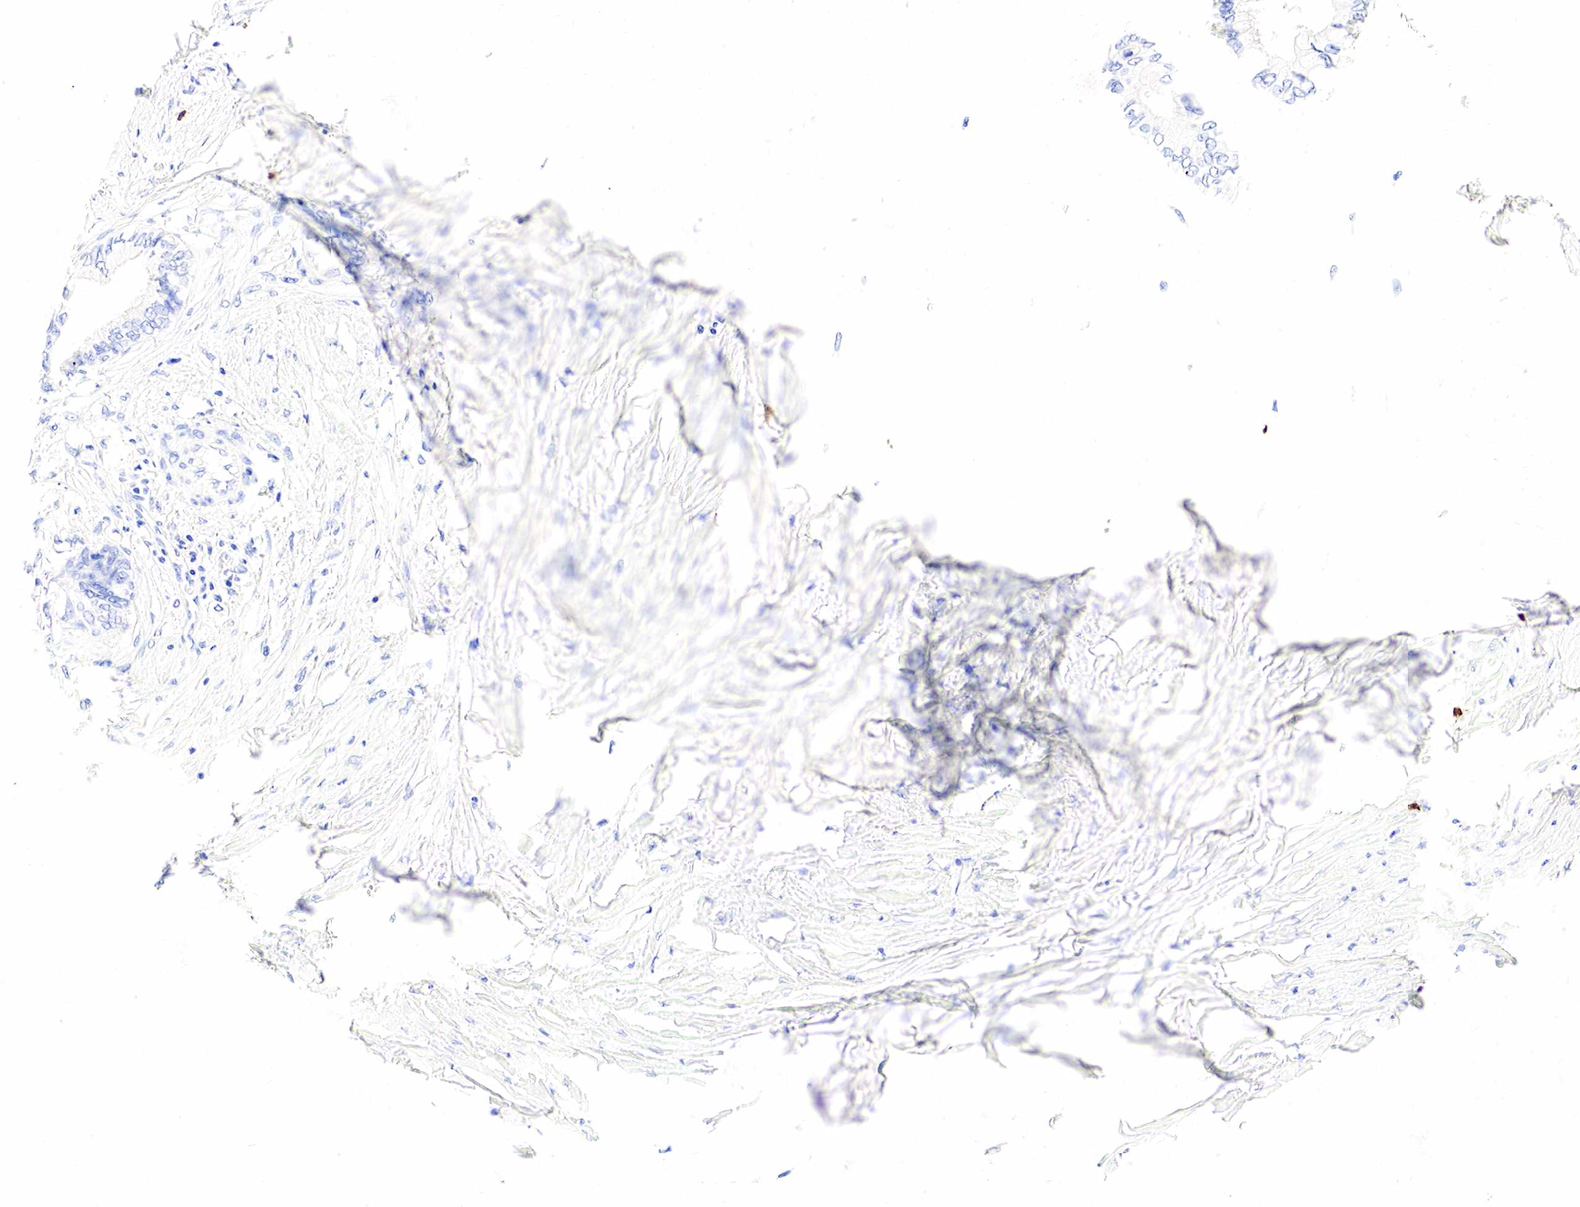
{"staining": {"intensity": "negative", "quantity": "none", "location": "none"}, "tissue": "pancreatic cancer", "cell_type": "Tumor cells", "image_type": "cancer", "snomed": [{"axis": "morphology", "description": "Adenocarcinoma, NOS"}, {"axis": "topography", "description": "Pancreas"}], "caption": "Immunohistochemistry photomicrograph of neoplastic tissue: pancreatic cancer (adenocarcinoma) stained with DAB (3,3'-diaminobenzidine) reveals no significant protein staining in tumor cells.", "gene": "CD79A", "patient": {"sex": "female", "age": 66}}